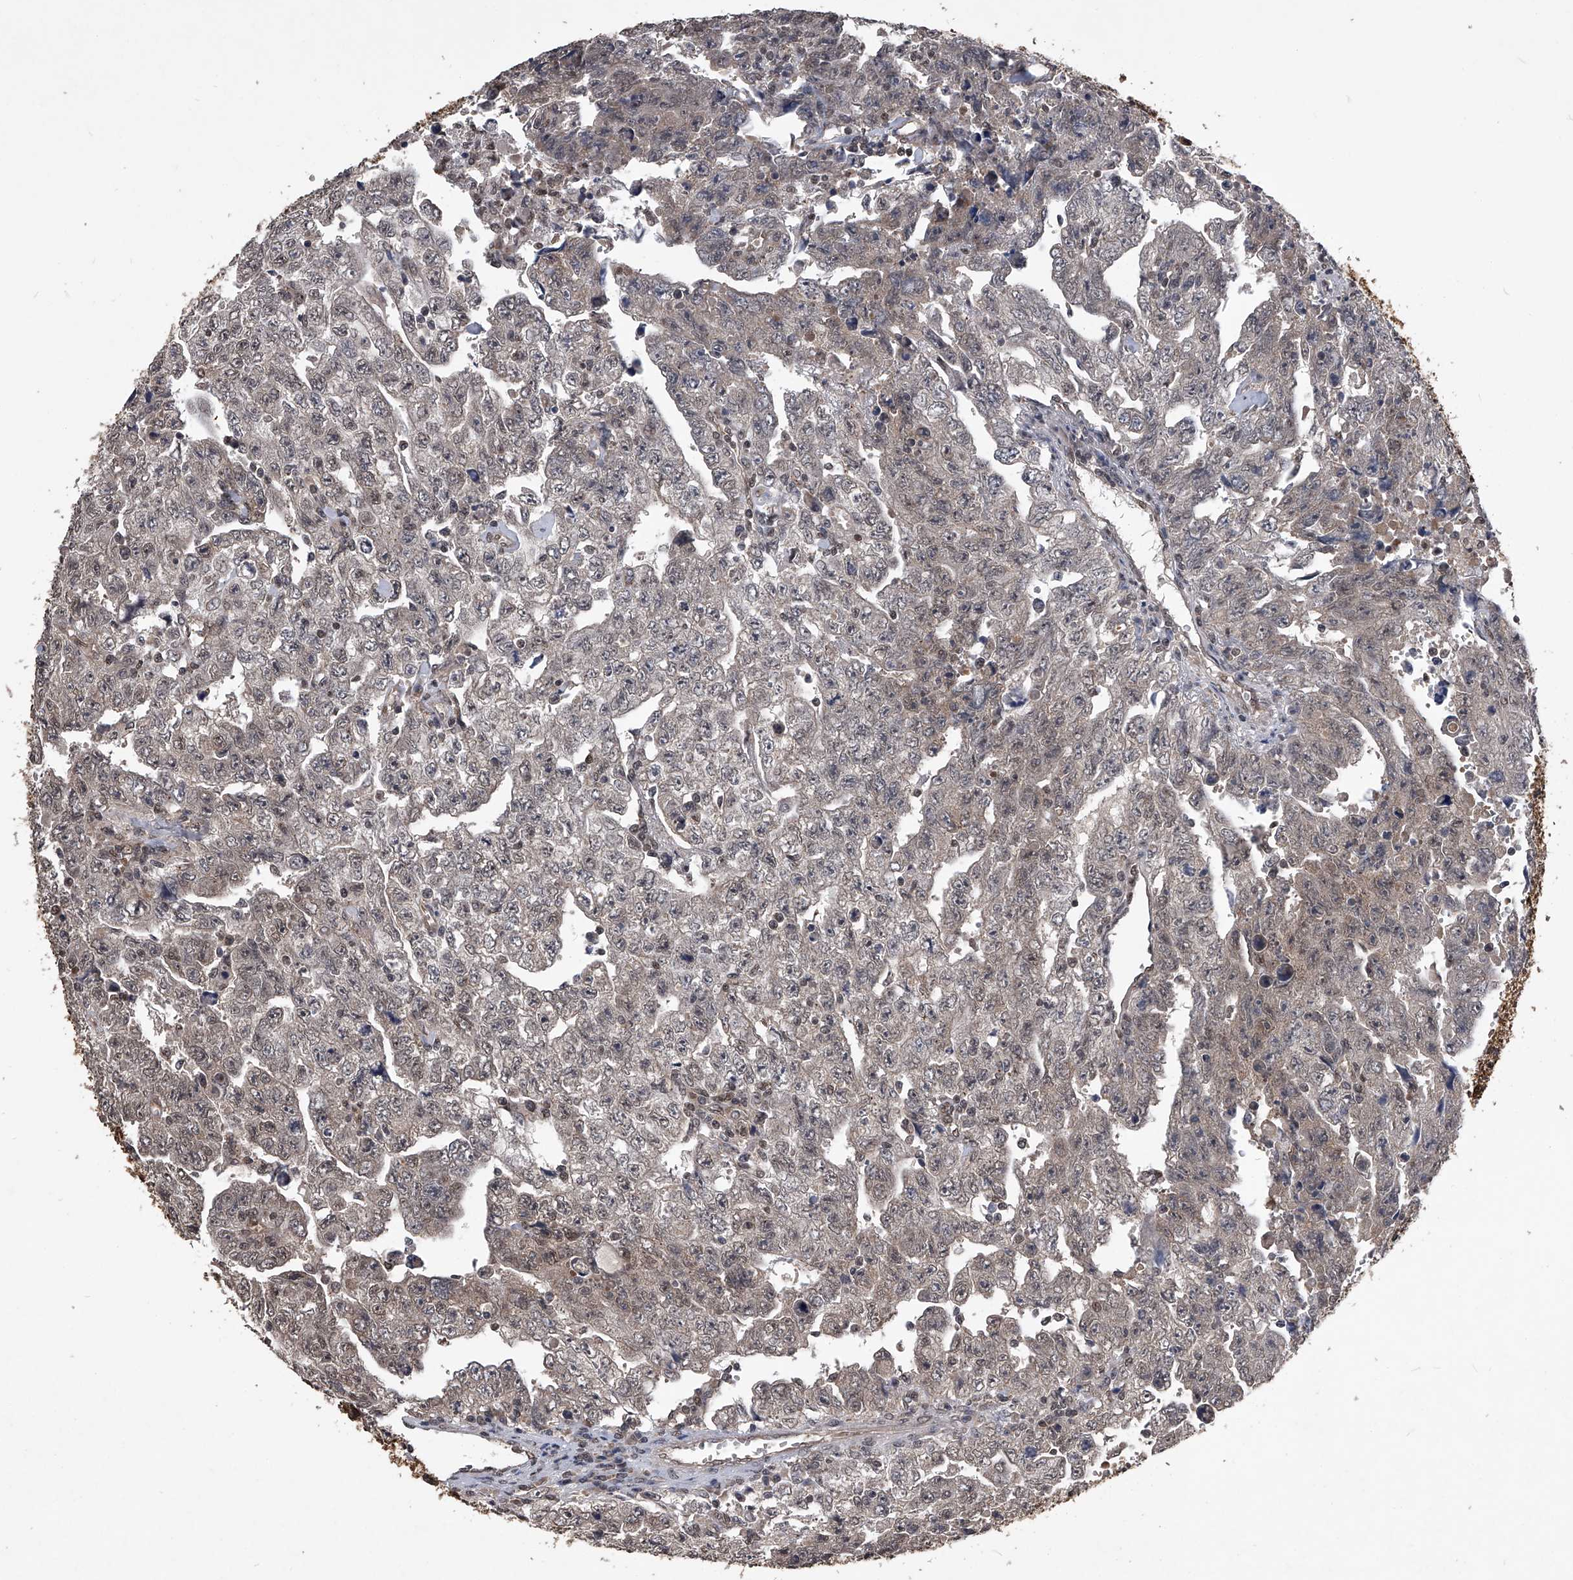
{"staining": {"intensity": "moderate", "quantity": "<25%", "location": "cytoplasmic/membranous,nuclear"}, "tissue": "testis cancer", "cell_type": "Tumor cells", "image_type": "cancer", "snomed": [{"axis": "morphology", "description": "Carcinoma, Embryonal, NOS"}, {"axis": "topography", "description": "Testis"}], "caption": "Embryonal carcinoma (testis) tissue displays moderate cytoplasmic/membranous and nuclear positivity in about <25% of tumor cells, visualized by immunohistochemistry. The staining was performed using DAB (3,3'-diaminobenzidine) to visualize the protein expression in brown, while the nuclei were stained in blue with hematoxylin (Magnification: 20x).", "gene": "TSNAX", "patient": {"sex": "male", "age": 28}}